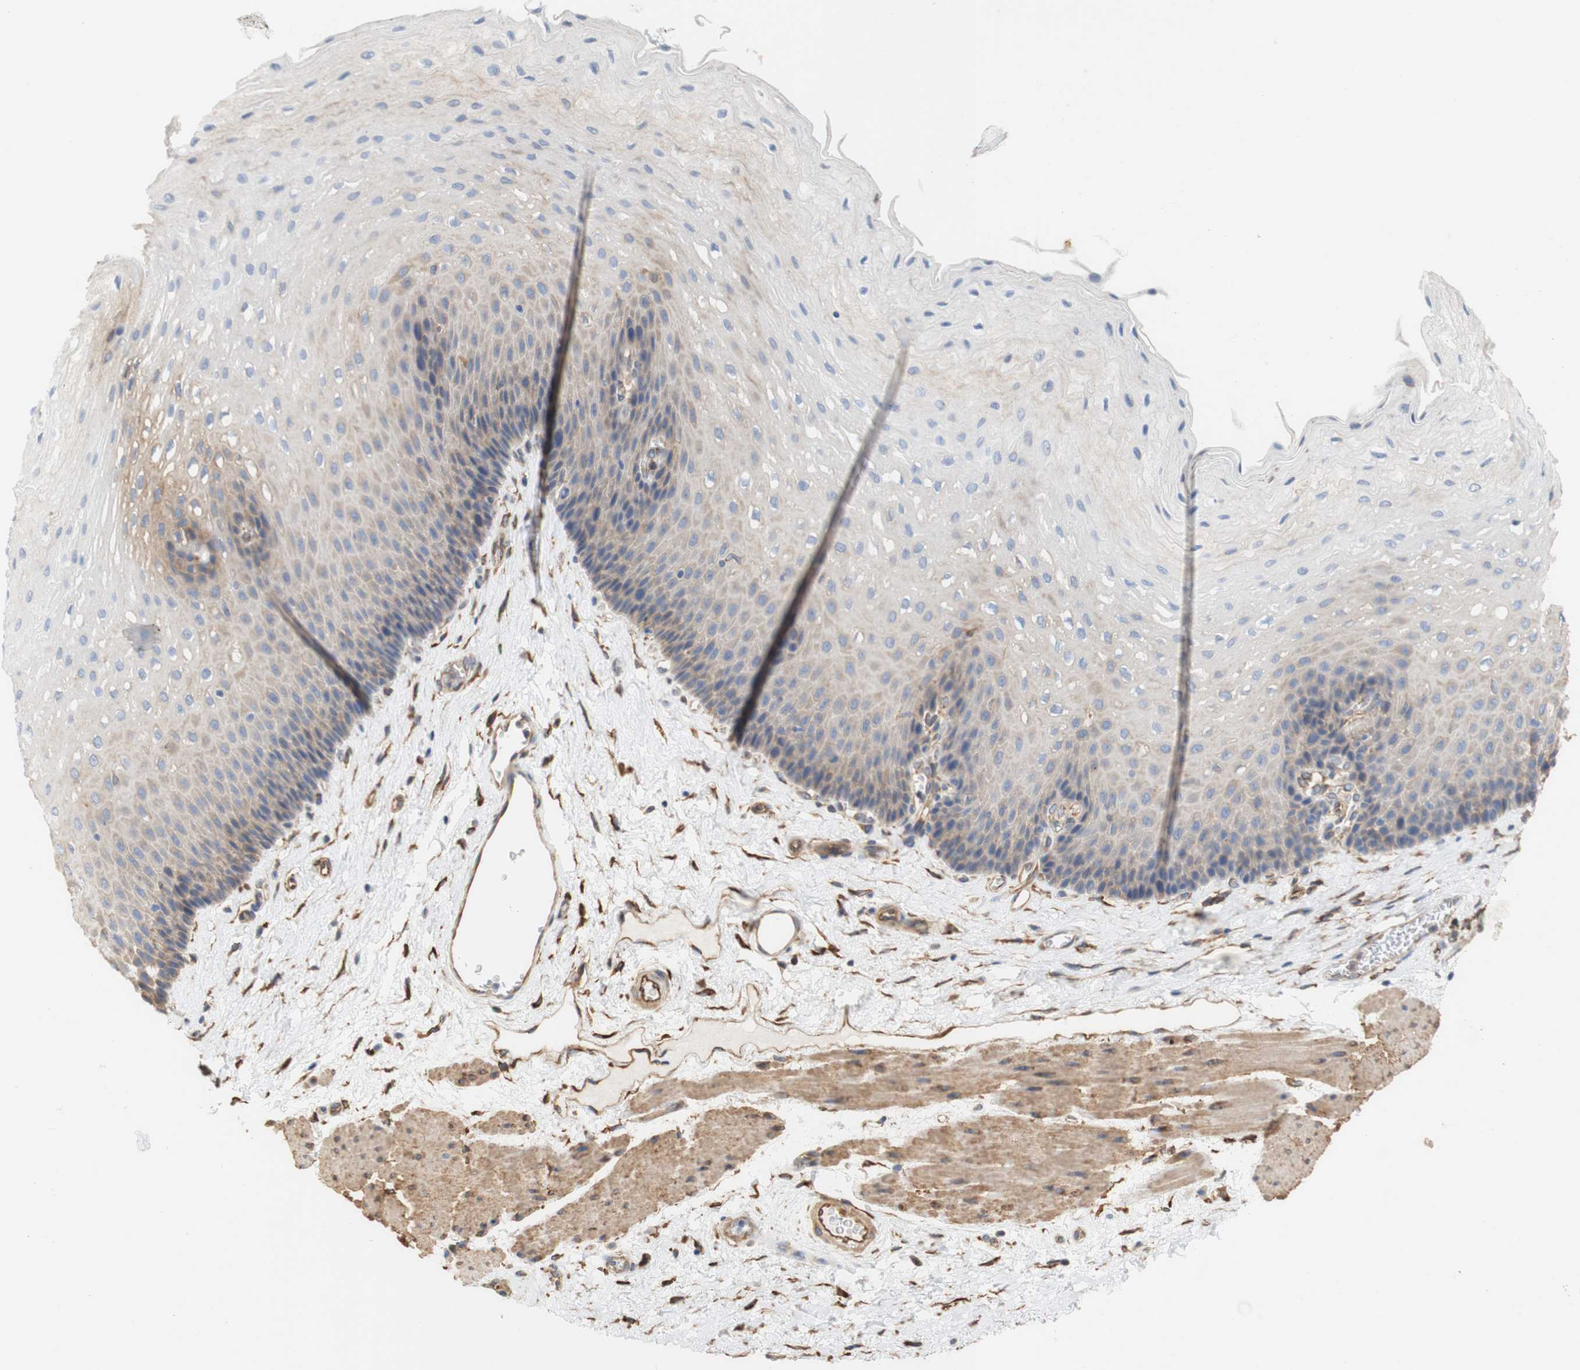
{"staining": {"intensity": "weak", "quantity": "25%-75%", "location": "cytoplasmic/membranous"}, "tissue": "esophagus", "cell_type": "Squamous epithelial cells", "image_type": "normal", "snomed": [{"axis": "morphology", "description": "Normal tissue, NOS"}, {"axis": "topography", "description": "Esophagus"}], "caption": "High-power microscopy captured an IHC image of normal esophagus, revealing weak cytoplasmic/membranous expression in about 25%-75% of squamous epithelial cells.", "gene": "EIF2AK4", "patient": {"sex": "female", "age": 72}}